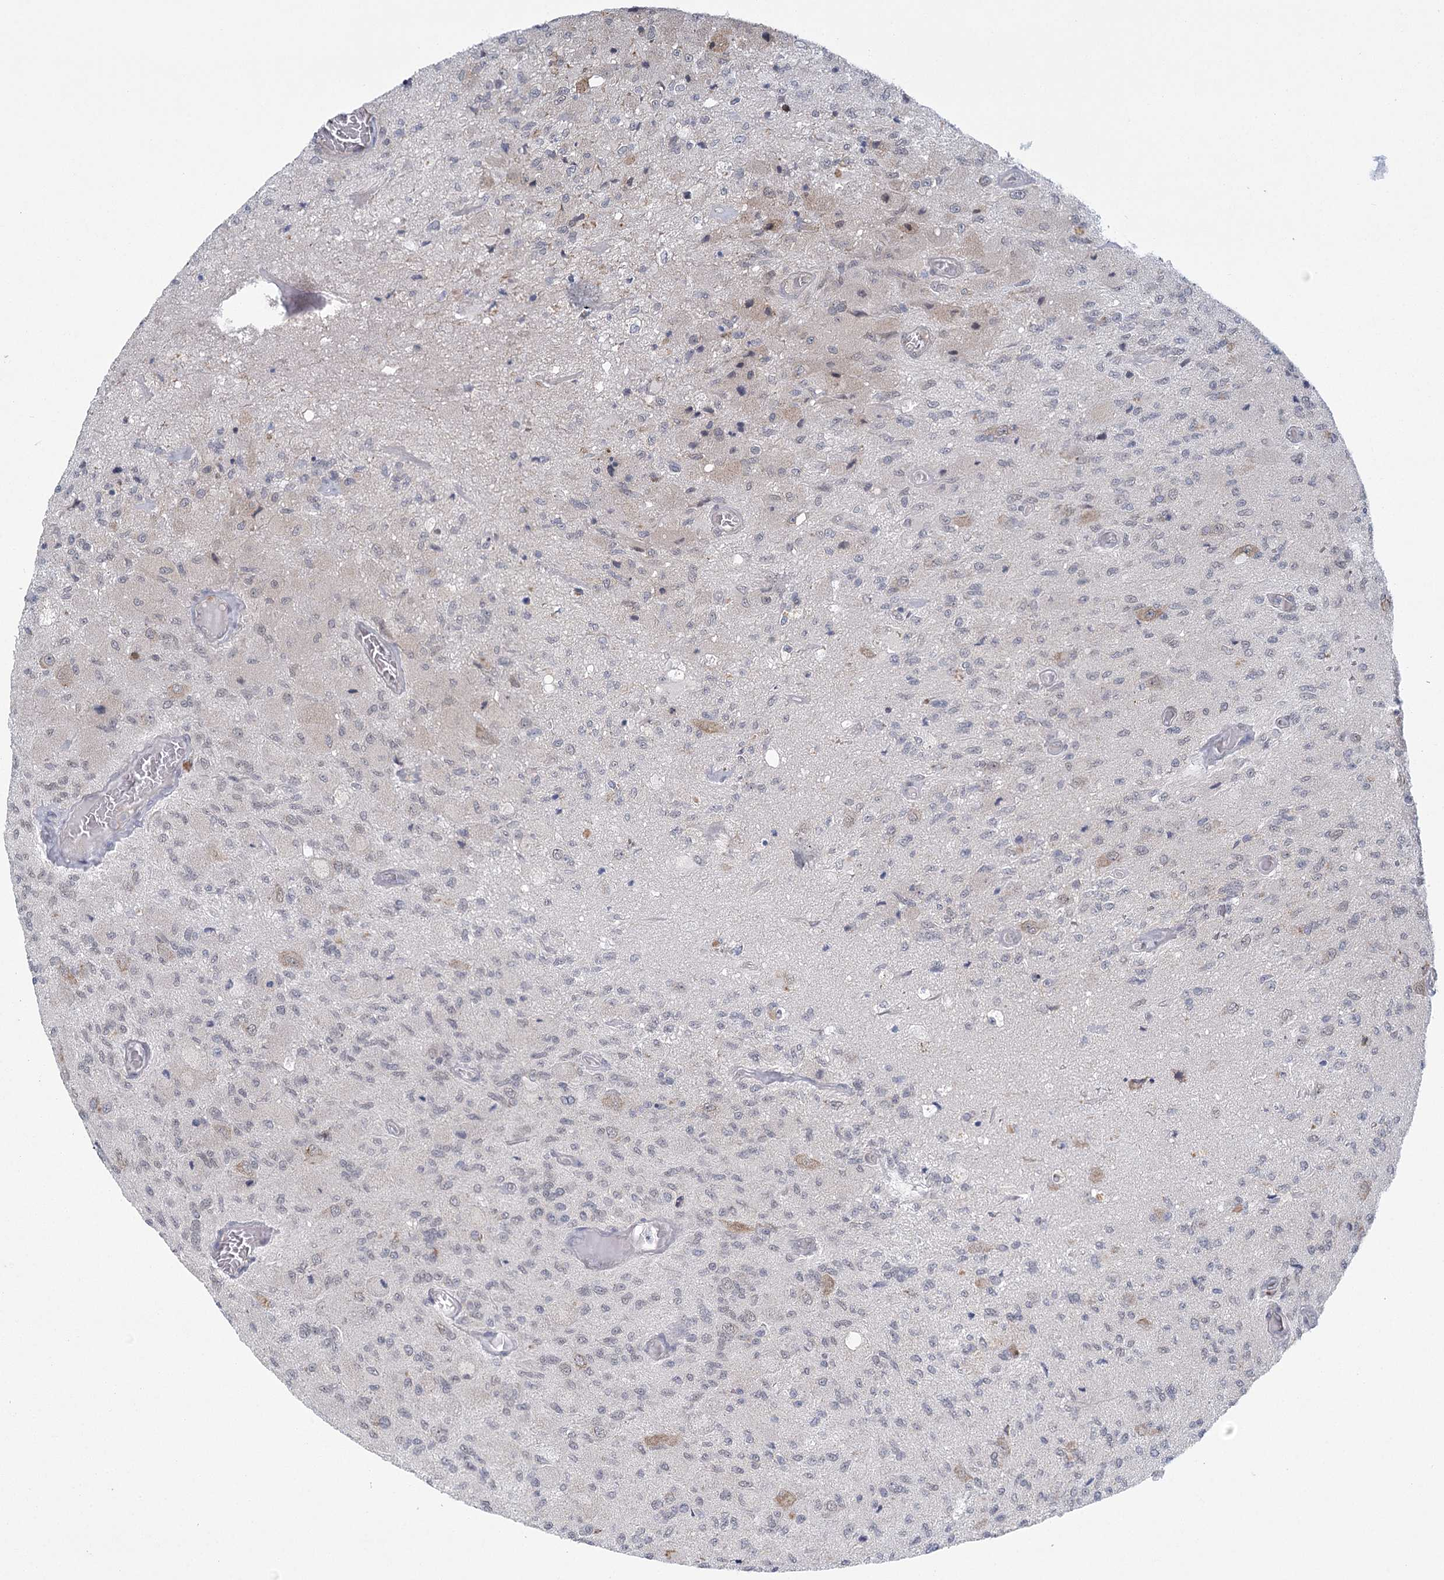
{"staining": {"intensity": "negative", "quantity": "none", "location": "none"}, "tissue": "glioma", "cell_type": "Tumor cells", "image_type": "cancer", "snomed": [{"axis": "morphology", "description": "Normal tissue, NOS"}, {"axis": "morphology", "description": "Glioma, malignant, High grade"}, {"axis": "topography", "description": "Cerebral cortex"}], "caption": "This is an immunohistochemistry (IHC) photomicrograph of human glioma. There is no positivity in tumor cells.", "gene": "MED28", "patient": {"sex": "male", "age": 77}}